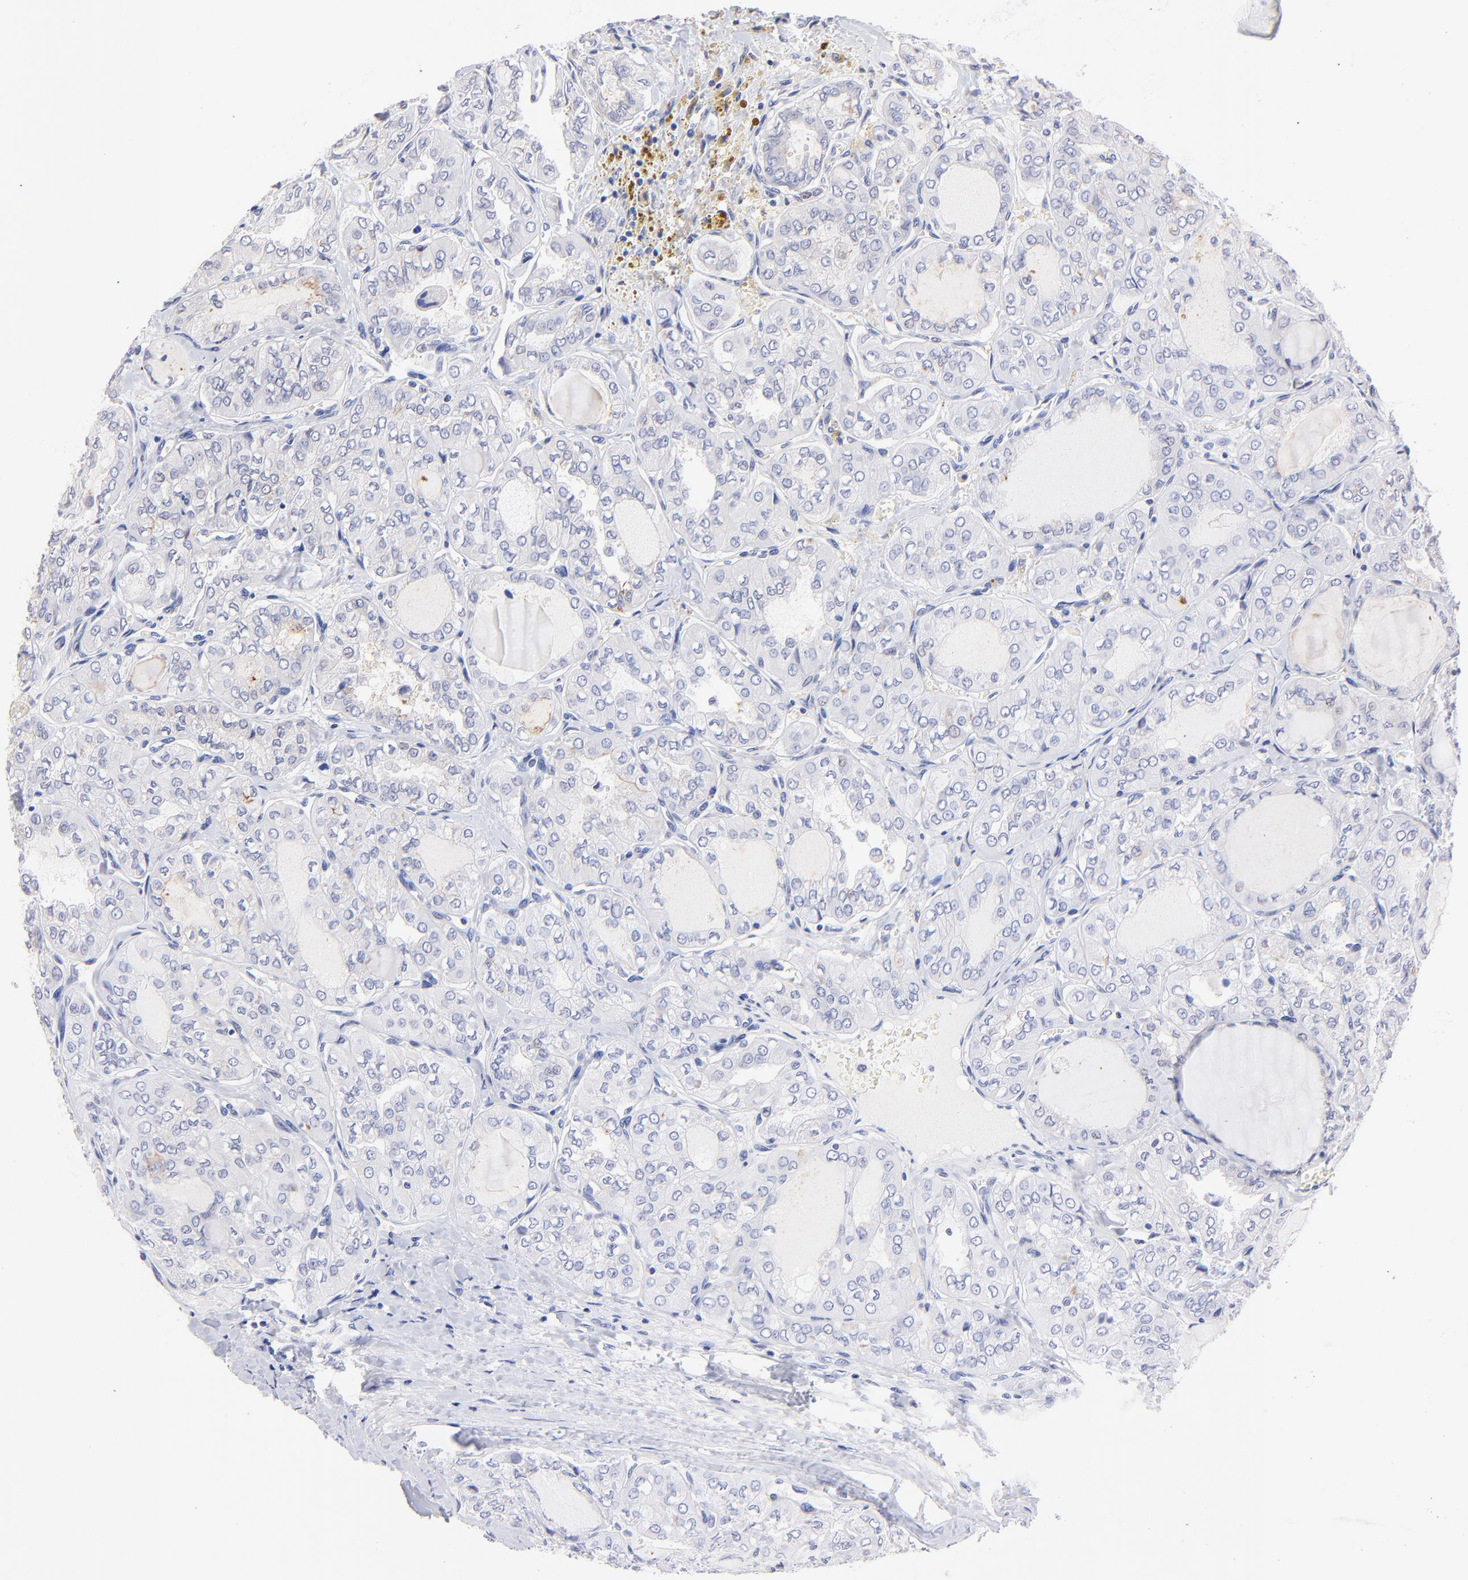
{"staining": {"intensity": "weak", "quantity": "<25%", "location": "cytoplasmic/membranous"}, "tissue": "thyroid cancer", "cell_type": "Tumor cells", "image_type": "cancer", "snomed": [{"axis": "morphology", "description": "Papillary adenocarcinoma, NOS"}, {"axis": "topography", "description": "Thyroid gland"}], "caption": "This is an immunohistochemistry micrograph of thyroid papillary adenocarcinoma. There is no positivity in tumor cells.", "gene": "ZNF155", "patient": {"sex": "male", "age": 20}}